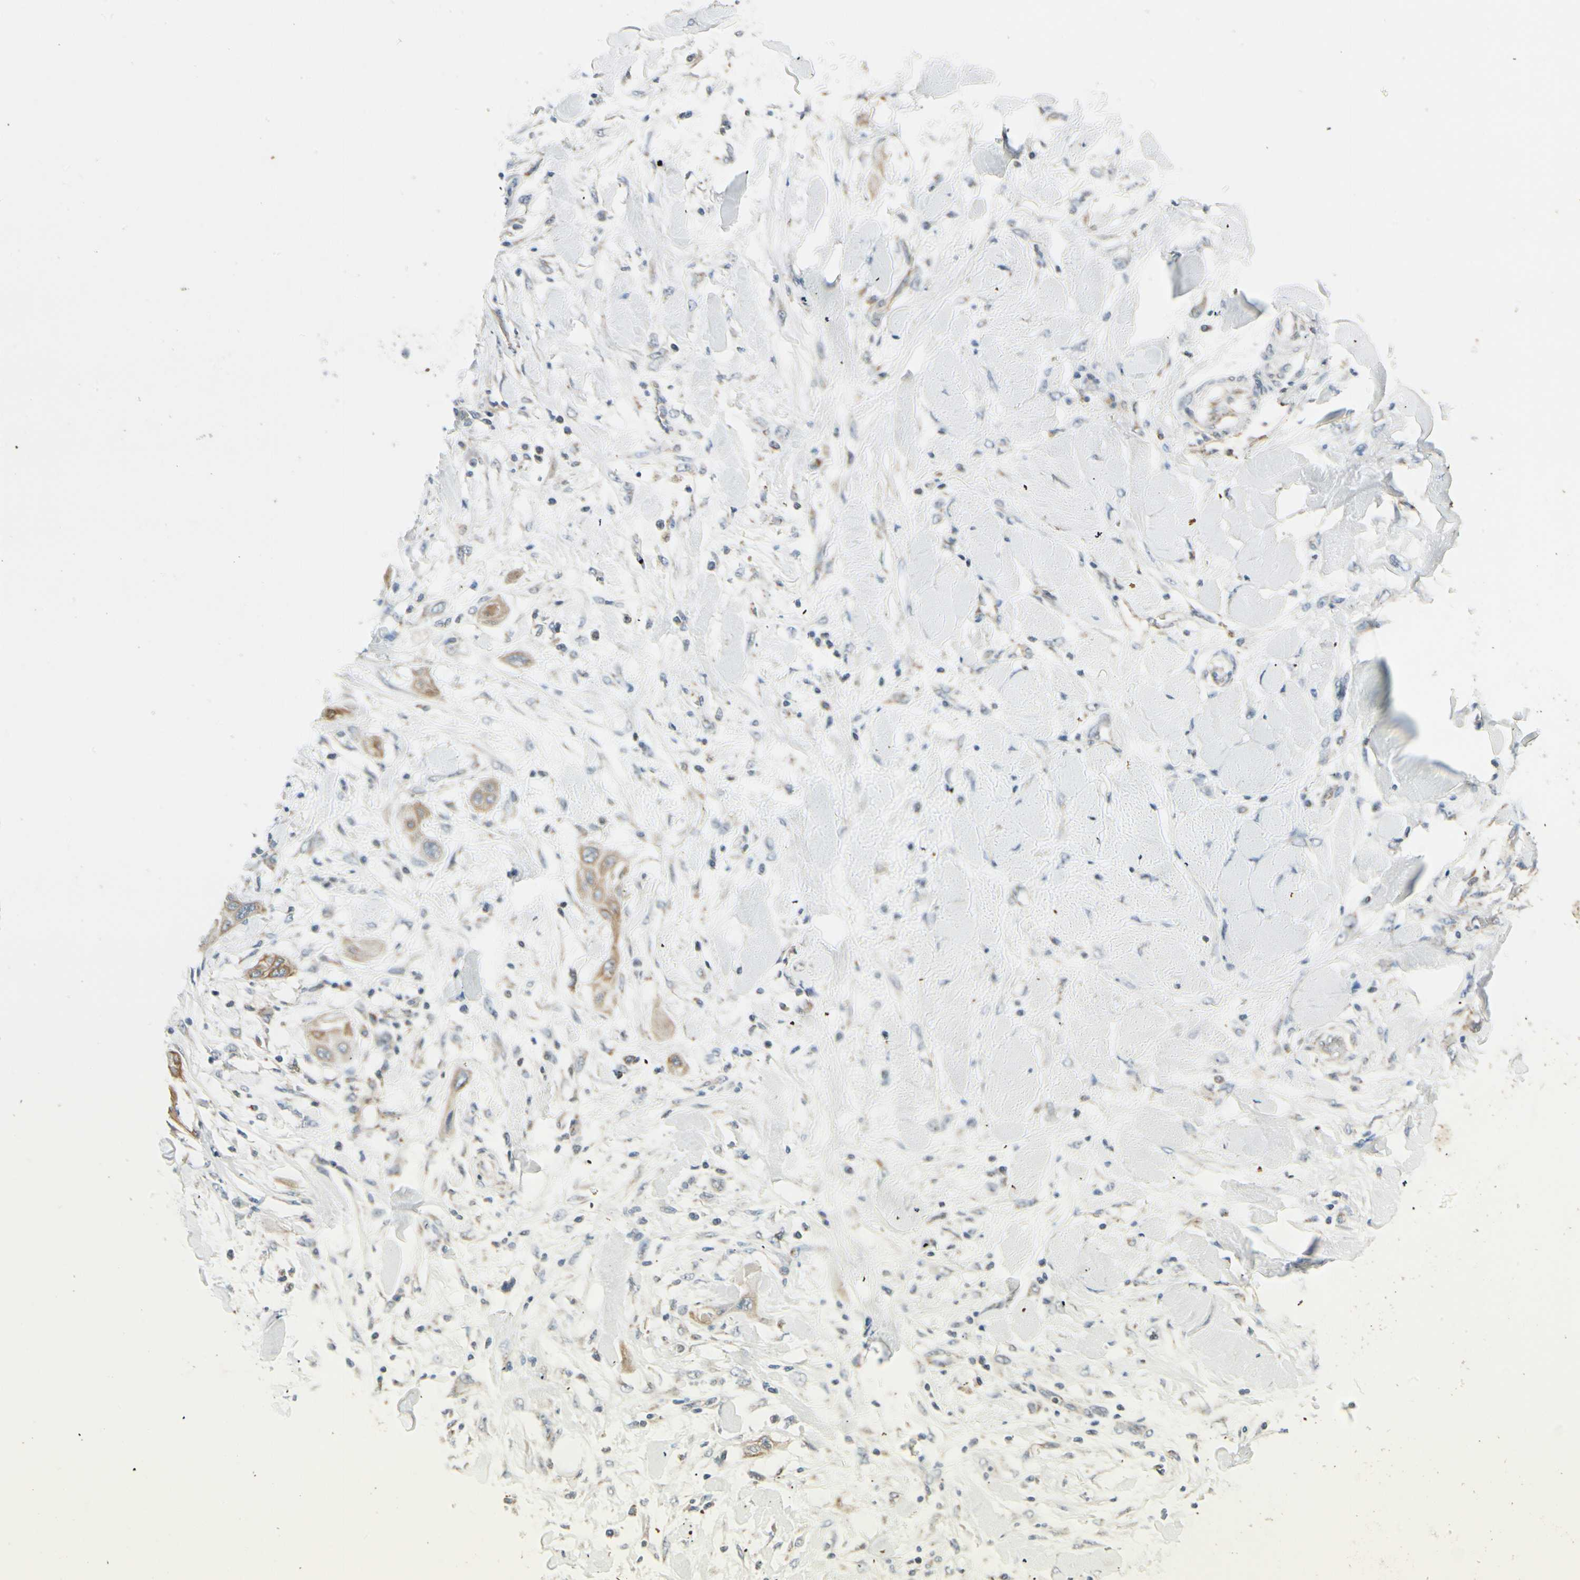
{"staining": {"intensity": "moderate", "quantity": ">75%", "location": "cytoplasmic/membranous"}, "tissue": "lung cancer", "cell_type": "Tumor cells", "image_type": "cancer", "snomed": [{"axis": "morphology", "description": "Squamous cell carcinoma, NOS"}, {"axis": "topography", "description": "Lung"}], "caption": "A micrograph showing moderate cytoplasmic/membranous staining in approximately >75% of tumor cells in squamous cell carcinoma (lung), as visualized by brown immunohistochemical staining.", "gene": "EPHB3", "patient": {"sex": "female", "age": 47}}